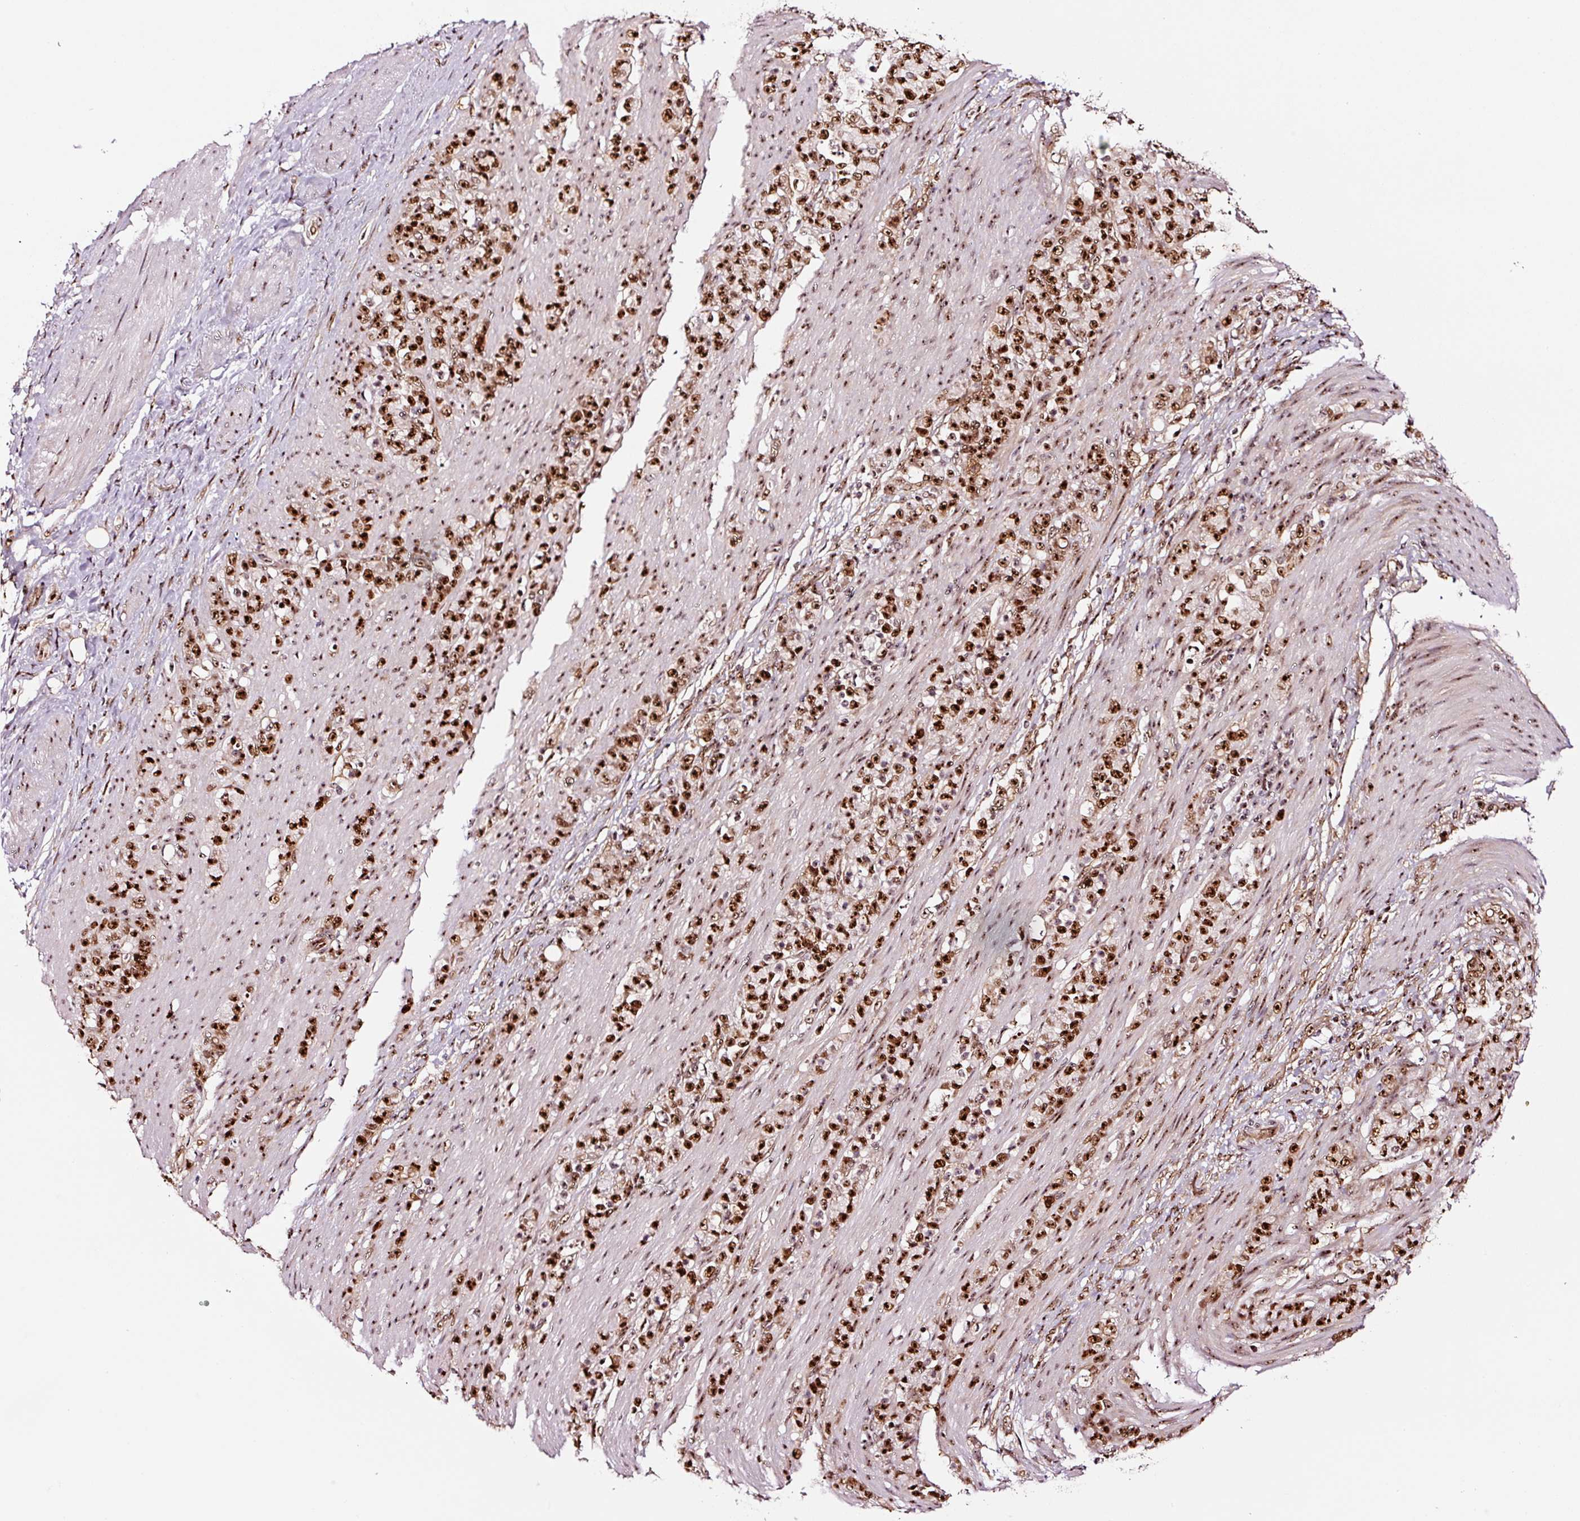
{"staining": {"intensity": "strong", "quantity": ">75%", "location": "nuclear"}, "tissue": "stomach cancer", "cell_type": "Tumor cells", "image_type": "cancer", "snomed": [{"axis": "morphology", "description": "Adenocarcinoma, NOS"}, {"axis": "topography", "description": "Stomach"}], "caption": "Protein analysis of adenocarcinoma (stomach) tissue shows strong nuclear staining in approximately >75% of tumor cells.", "gene": "GNL3", "patient": {"sex": "female", "age": 79}}